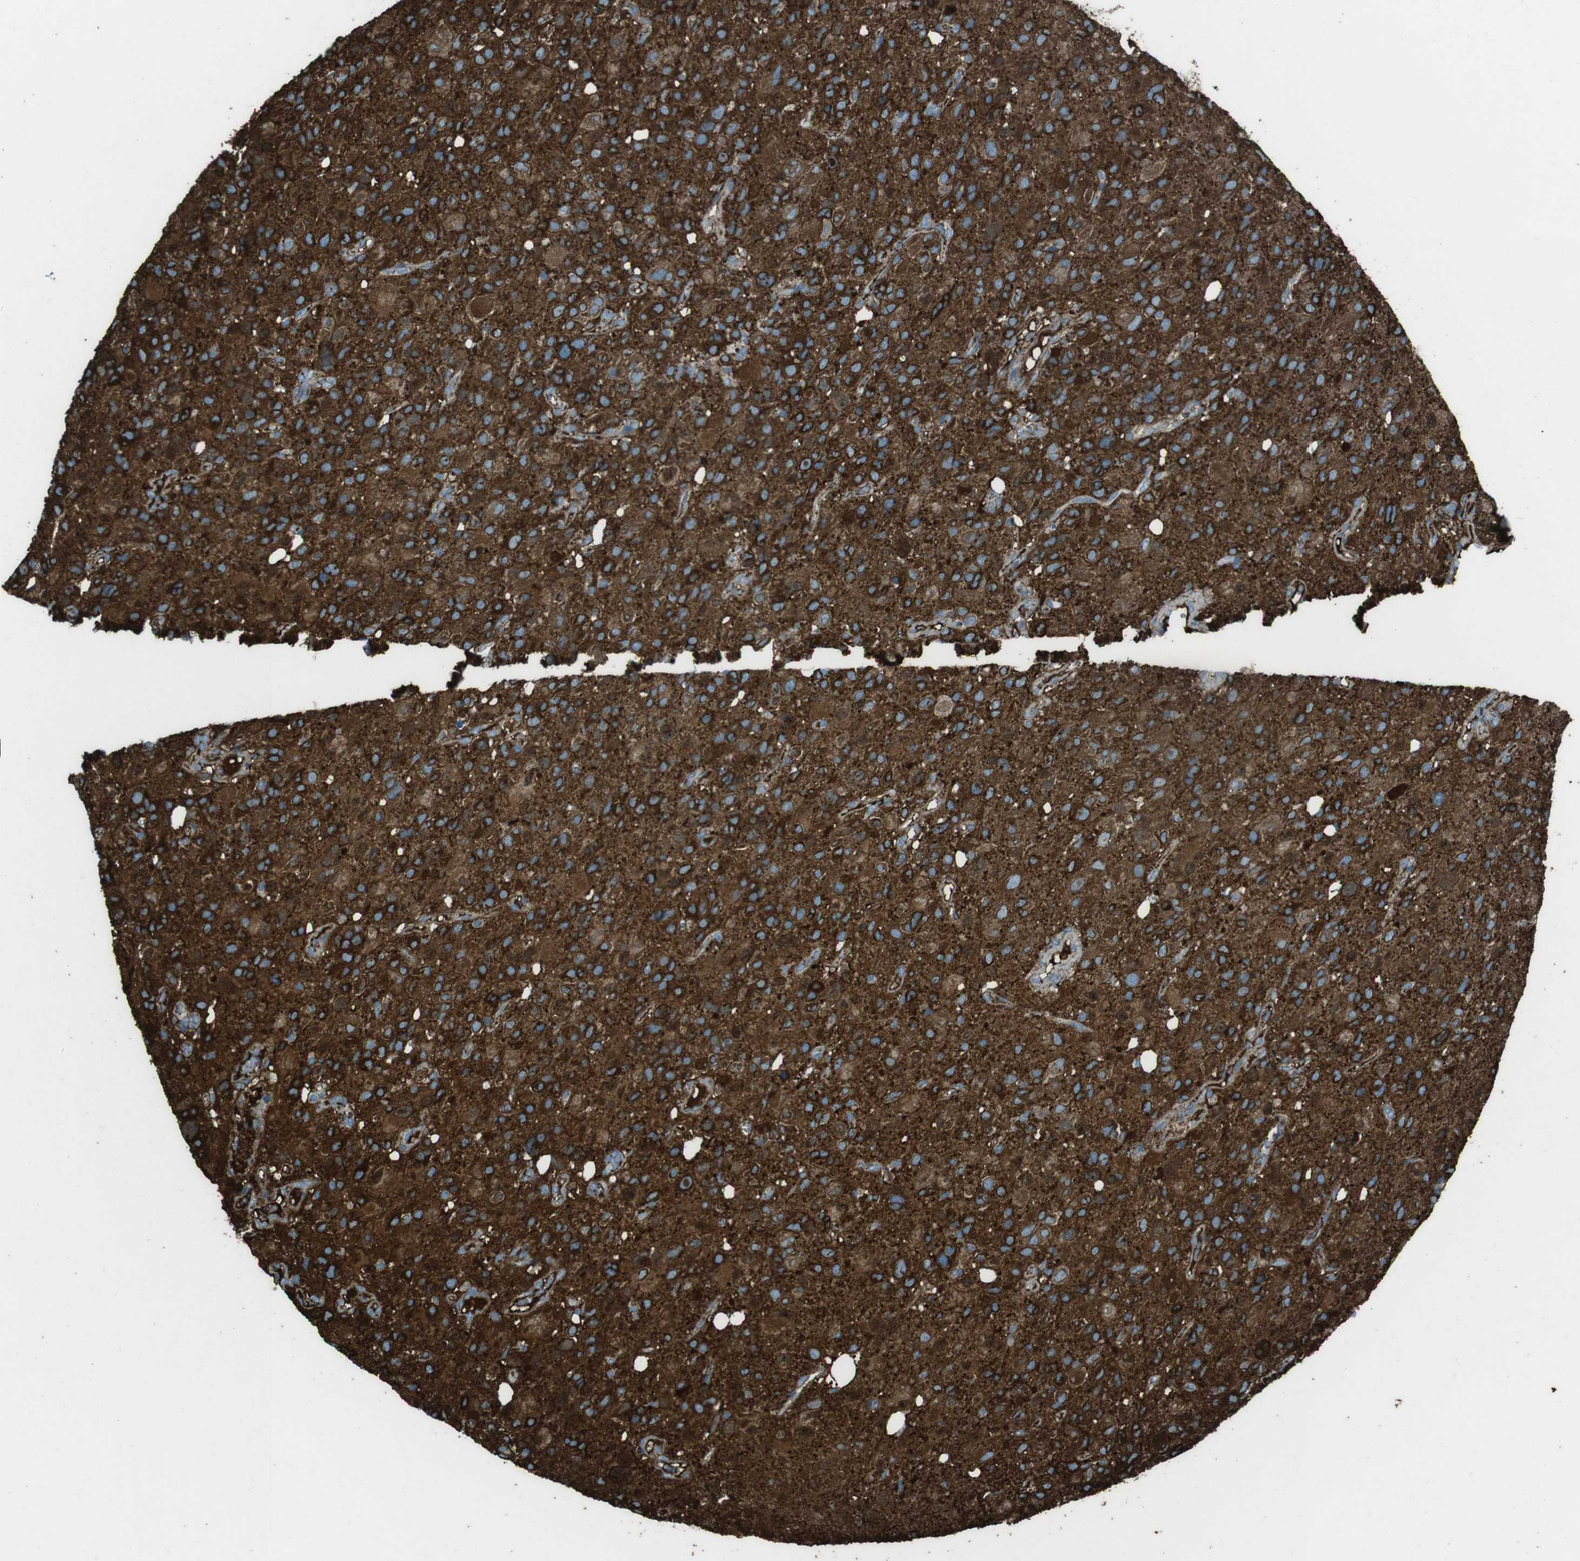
{"staining": {"intensity": "strong", "quantity": ">75%", "location": "cytoplasmic/membranous"}, "tissue": "glioma", "cell_type": "Tumor cells", "image_type": "cancer", "snomed": [{"axis": "morphology", "description": "Glioma, malignant, High grade"}, {"axis": "topography", "description": "Brain"}], "caption": "Immunohistochemical staining of glioma displays high levels of strong cytoplasmic/membranous protein staining in about >75% of tumor cells. (DAB (3,3'-diaminobenzidine) IHC, brown staining for protein, blue staining for nuclei).", "gene": "TUBB2A", "patient": {"sex": "male", "age": 48}}